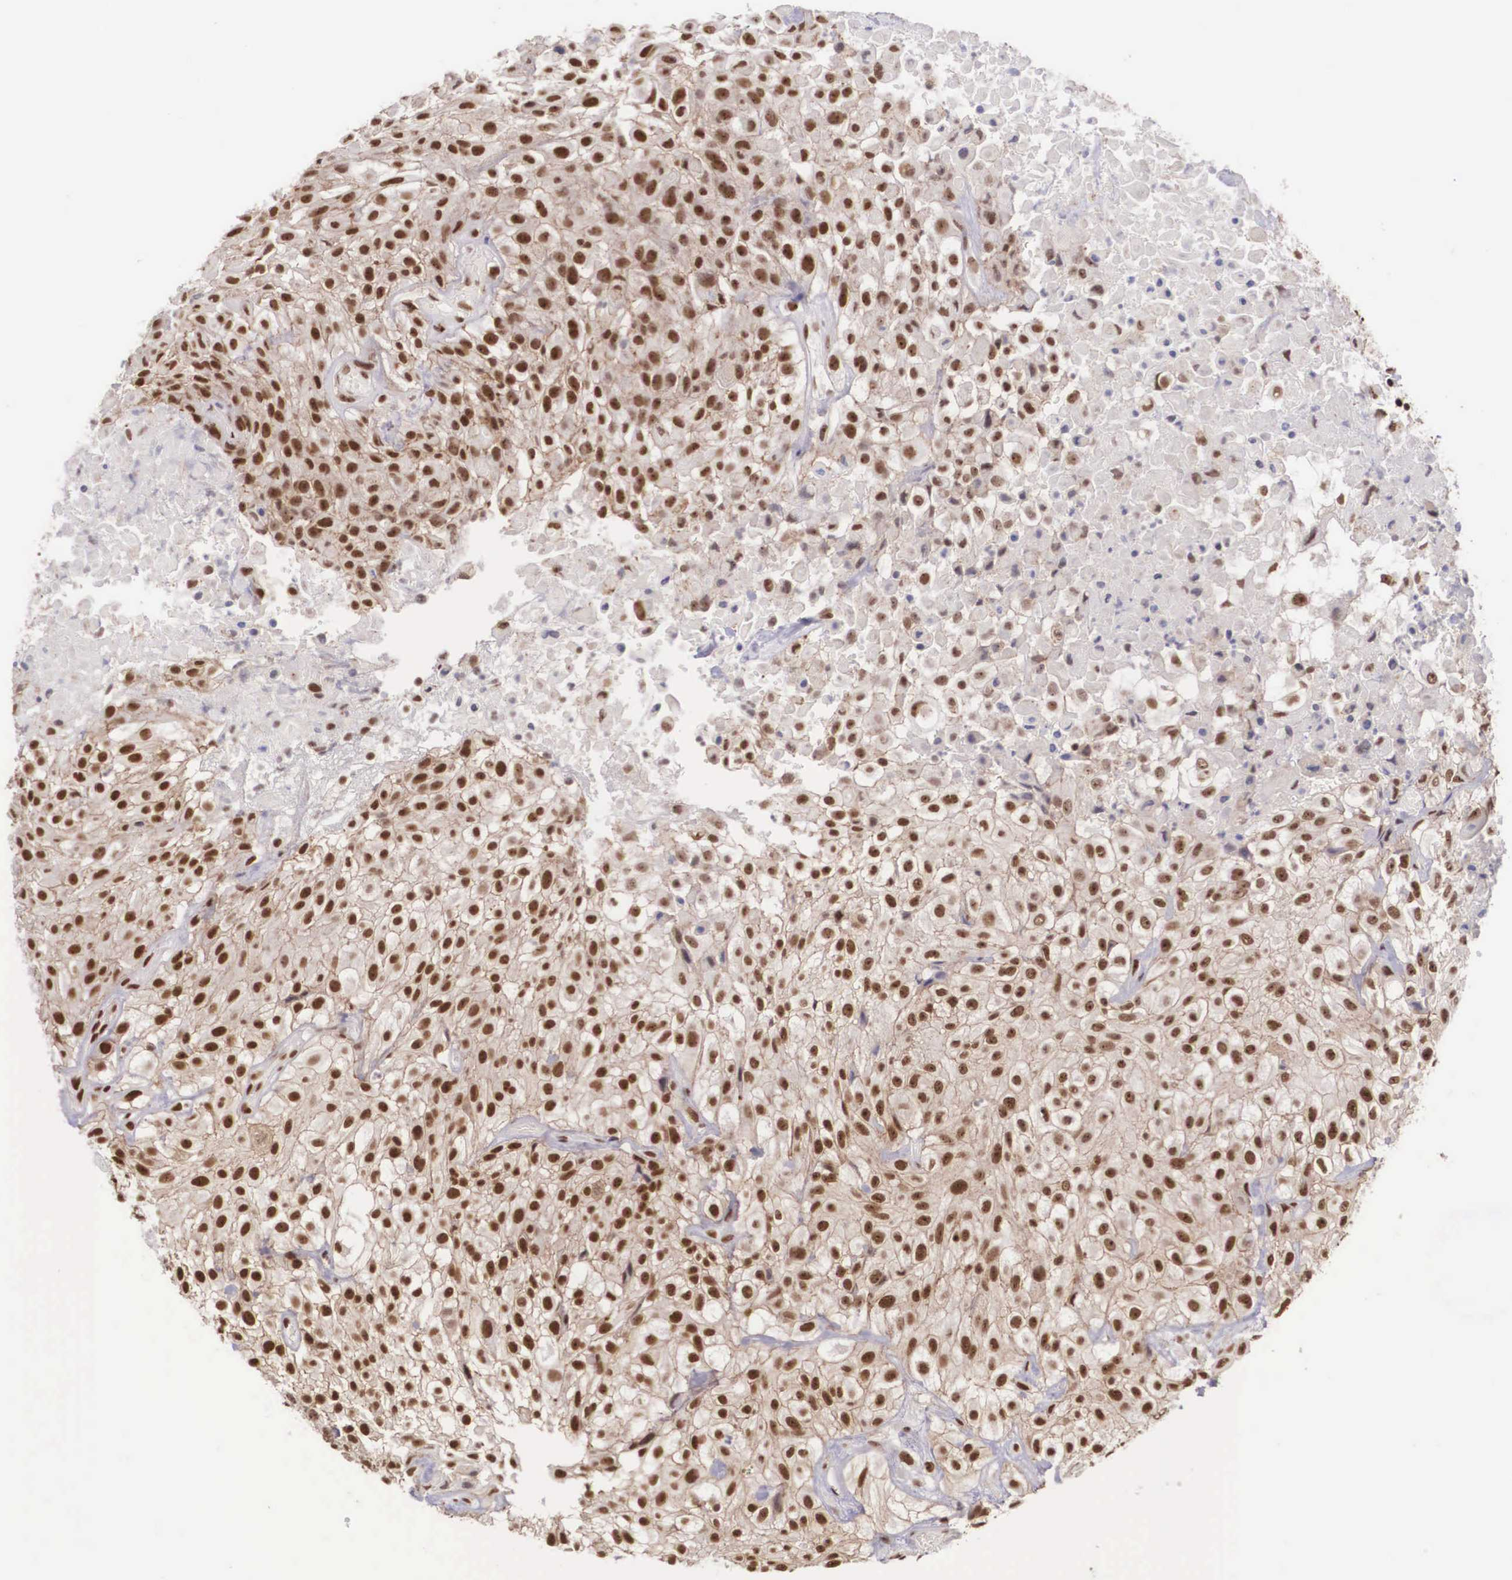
{"staining": {"intensity": "strong", "quantity": ">75%", "location": "nuclear"}, "tissue": "urothelial cancer", "cell_type": "Tumor cells", "image_type": "cancer", "snomed": [{"axis": "morphology", "description": "Urothelial carcinoma, High grade"}, {"axis": "topography", "description": "Urinary bladder"}], "caption": "High-grade urothelial carcinoma stained with a brown dye demonstrates strong nuclear positive positivity in approximately >75% of tumor cells.", "gene": "POLR2F", "patient": {"sex": "male", "age": 56}}